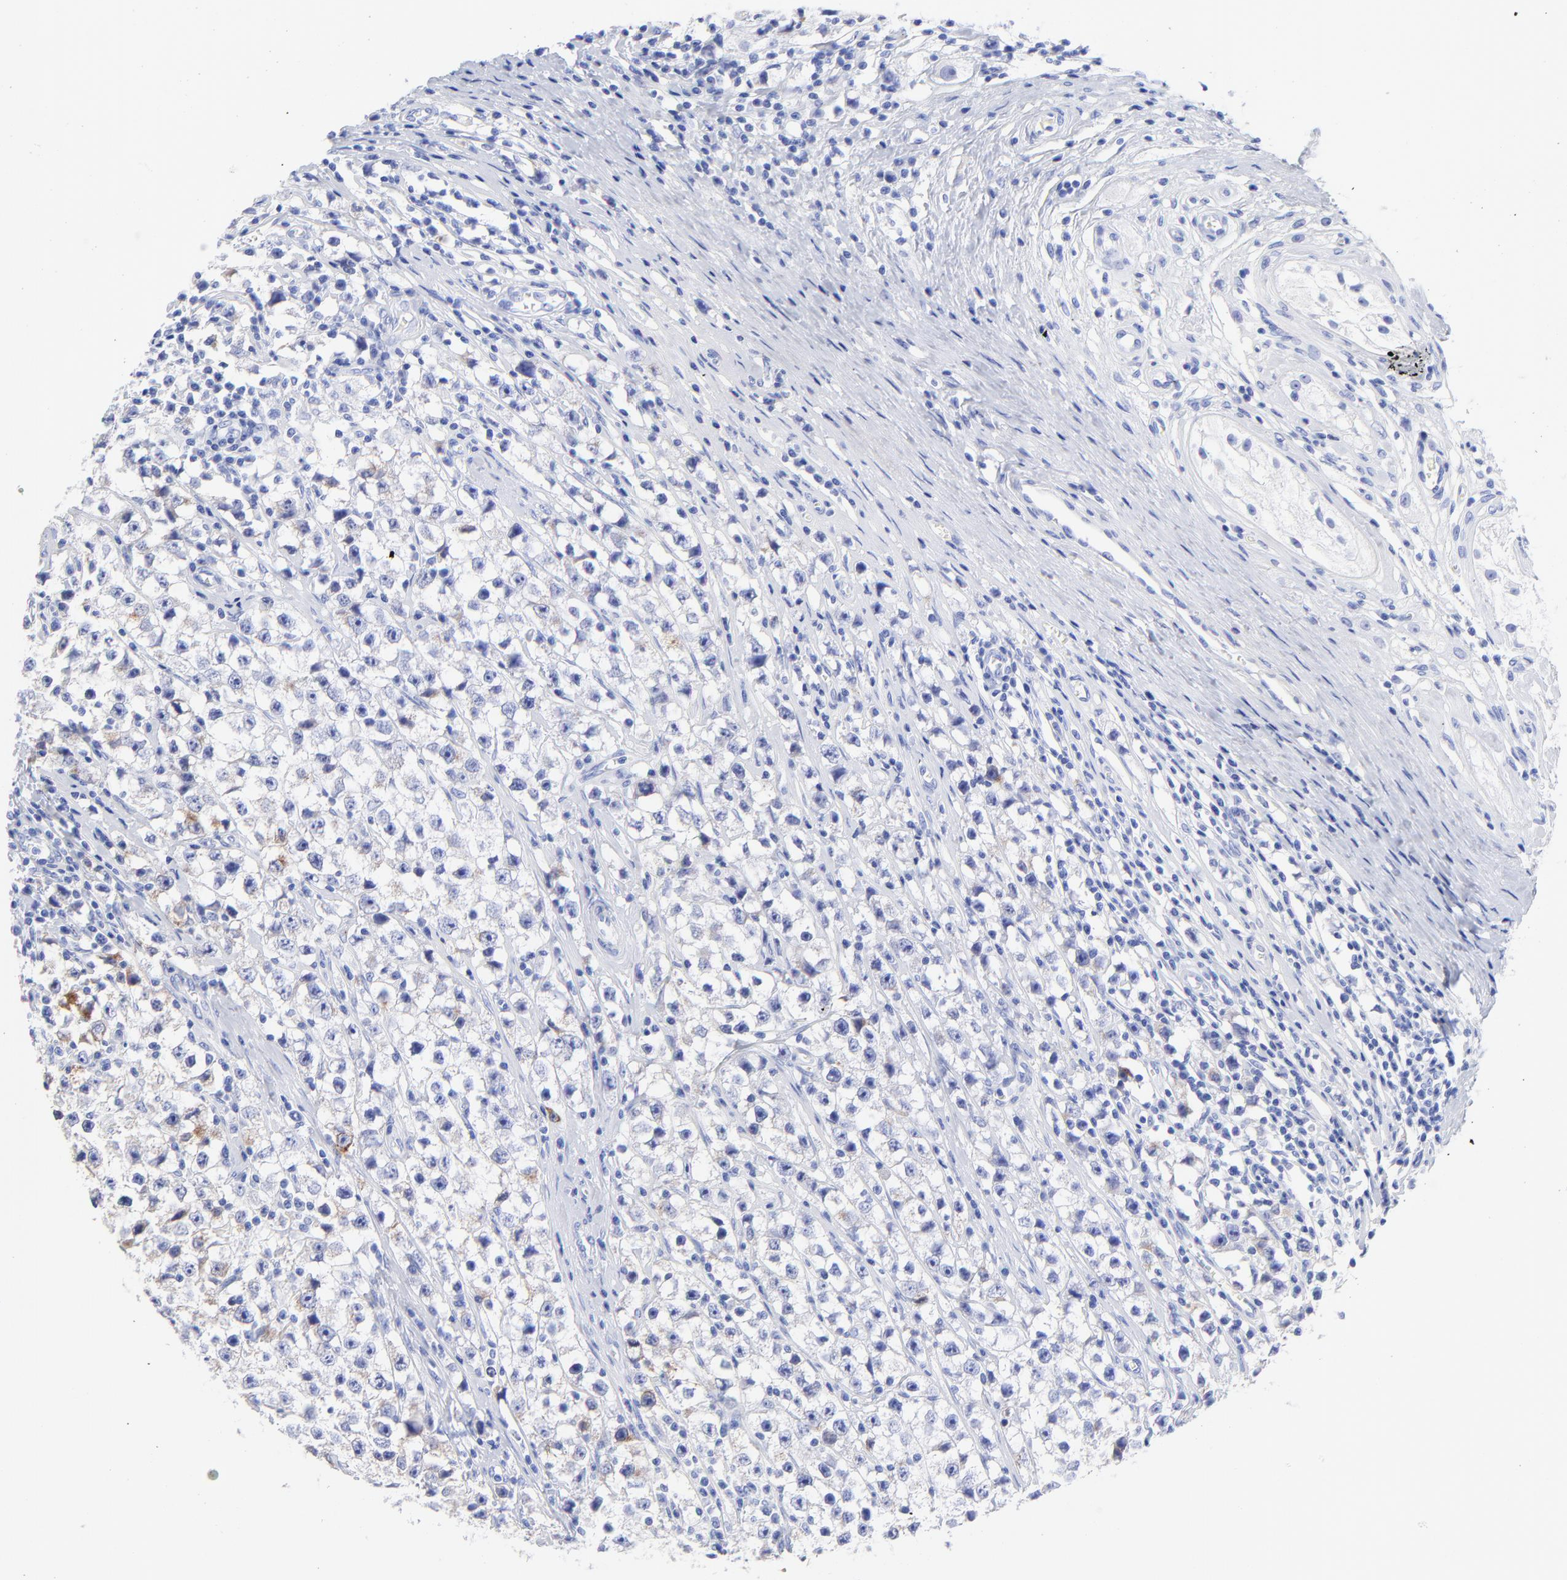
{"staining": {"intensity": "weak", "quantity": "<25%", "location": "cytoplasmic/membranous"}, "tissue": "testis cancer", "cell_type": "Tumor cells", "image_type": "cancer", "snomed": [{"axis": "morphology", "description": "Seminoma, NOS"}, {"axis": "topography", "description": "Testis"}], "caption": "The micrograph demonstrates no significant positivity in tumor cells of testis seminoma.", "gene": "C1QTNF6", "patient": {"sex": "male", "age": 35}}